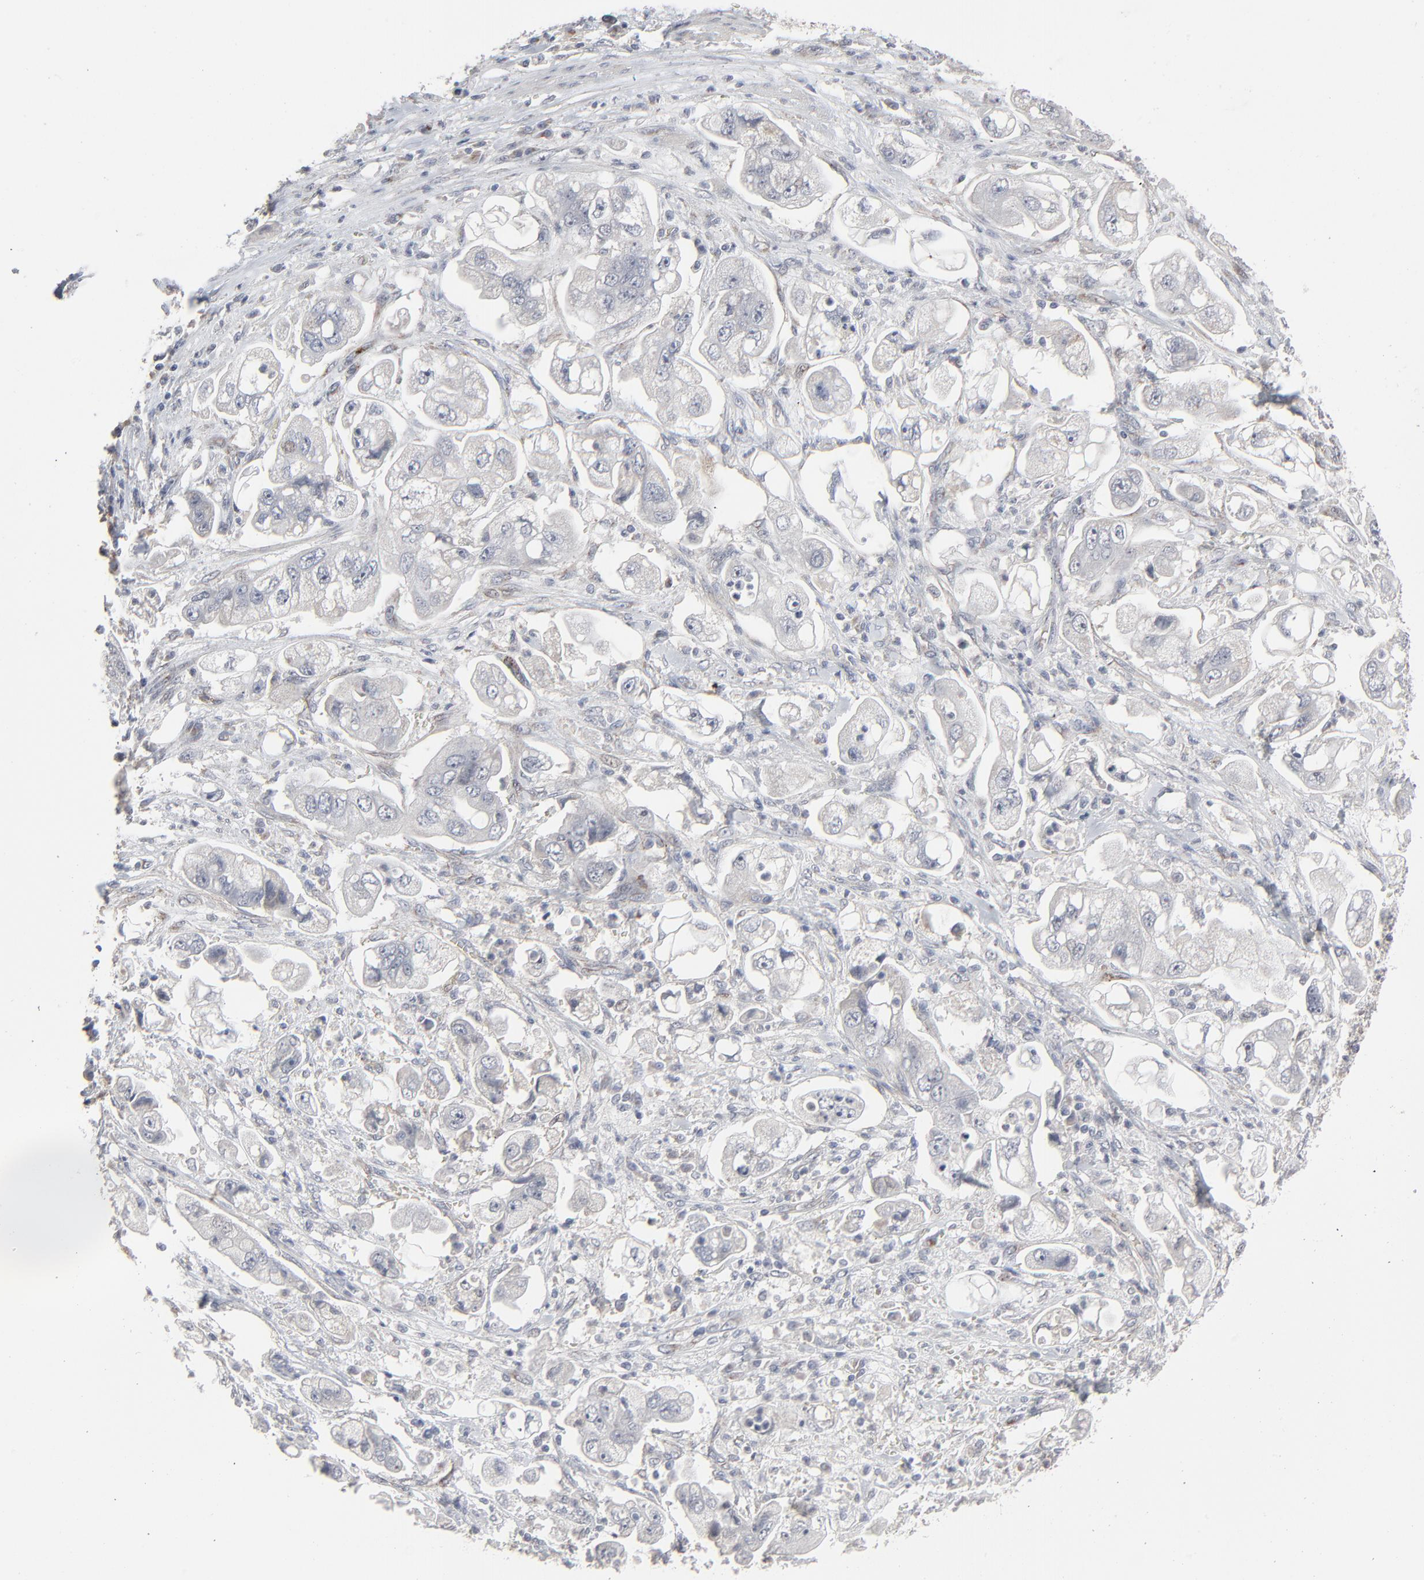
{"staining": {"intensity": "negative", "quantity": "none", "location": "none"}, "tissue": "stomach cancer", "cell_type": "Tumor cells", "image_type": "cancer", "snomed": [{"axis": "morphology", "description": "Adenocarcinoma, NOS"}, {"axis": "topography", "description": "Stomach"}], "caption": "Image shows no significant protein expression in tumor cells of stomach cancer. (Stains: DAB immunohistochemistry (IHC) with hematoxylin counter stain, Microscopy: brightfield microscopy at high magnification).", "gene": "JAM3", "patient": {"sex": "male", "age": 62}}